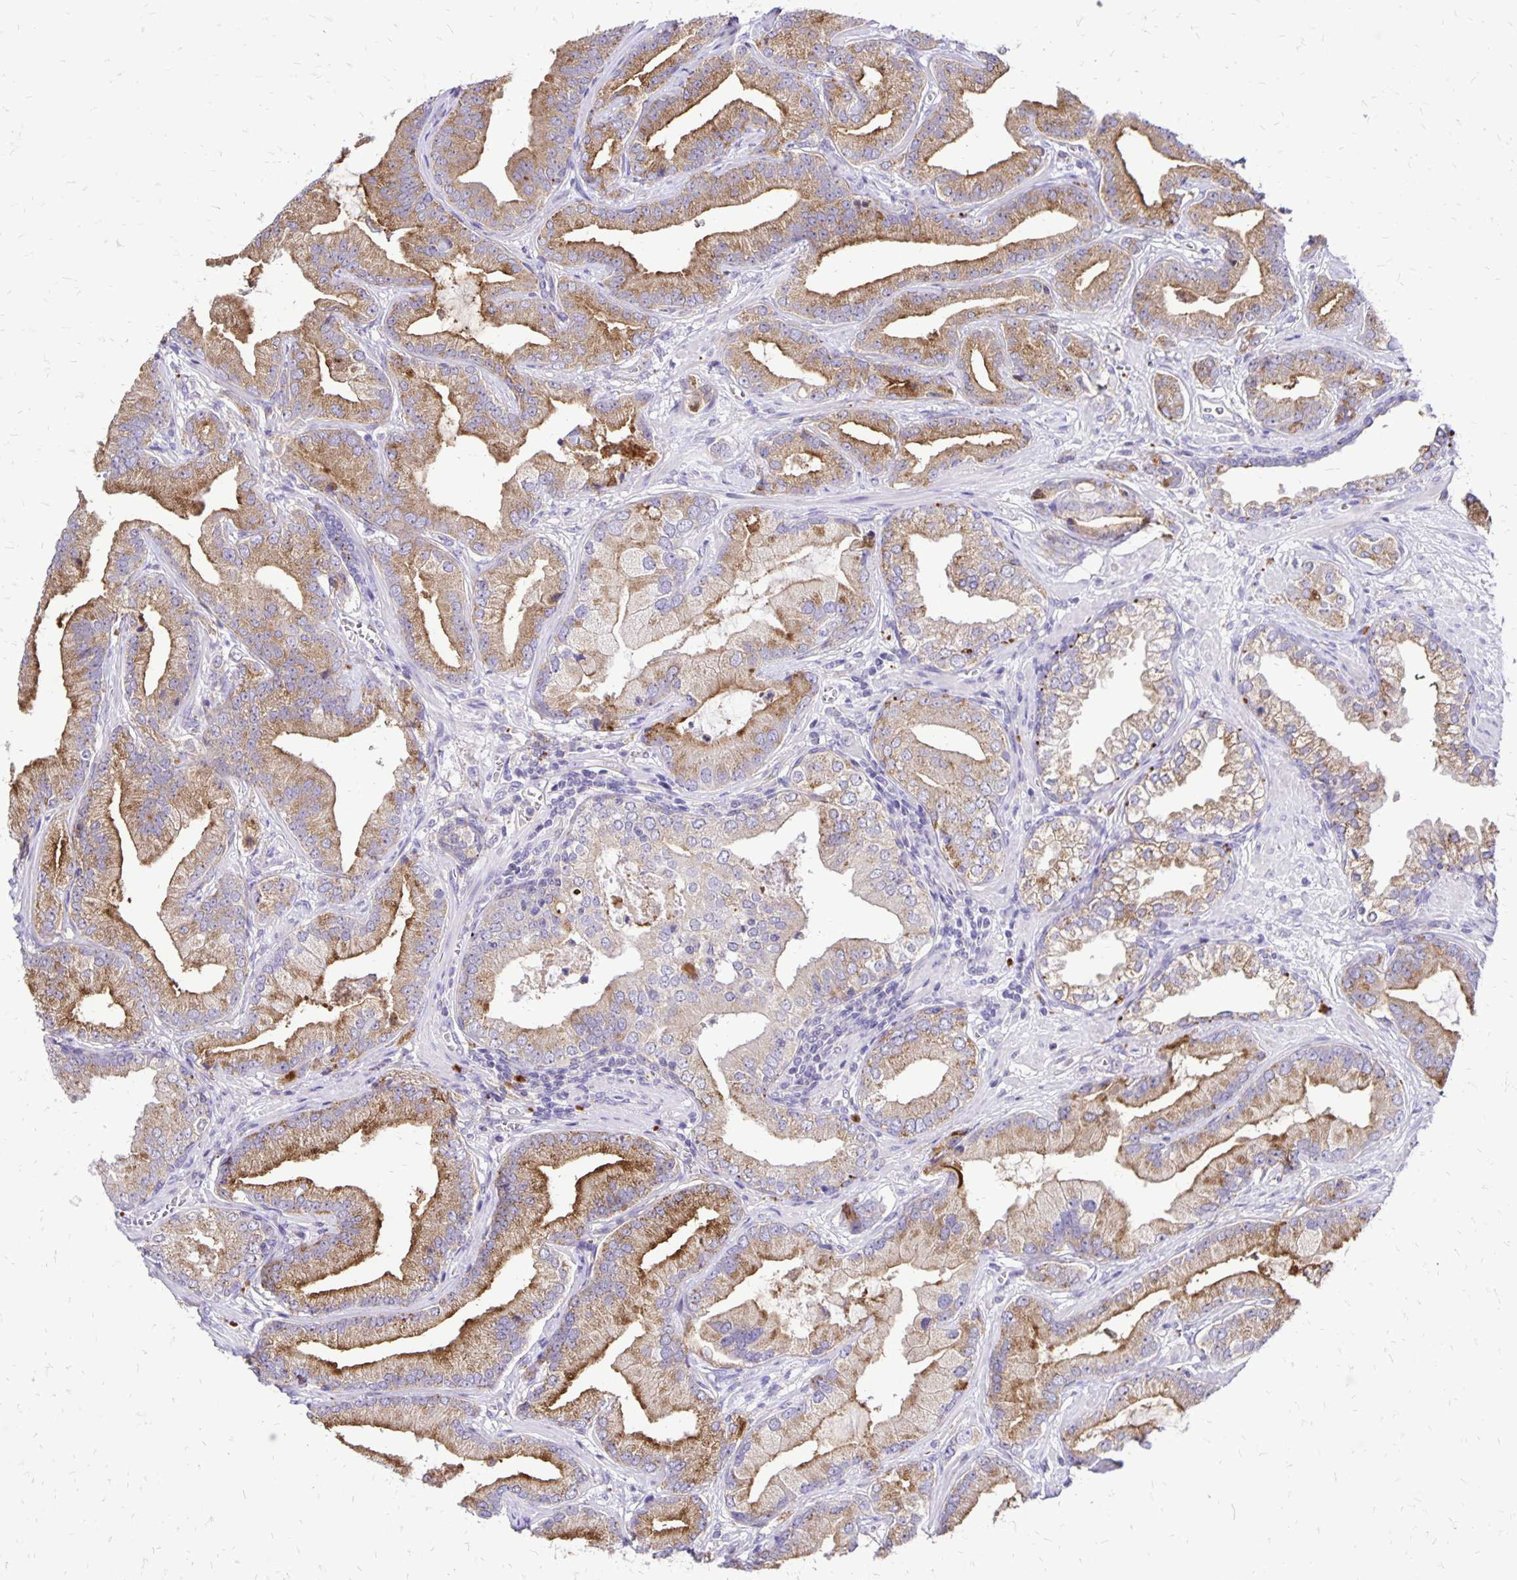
{"staining": {"intensity": "moderate", "quantity": ">75%", "location": "cytoplasmic/membranous"}, "tissue": "prostate cancer", "cell_type": "Tumor cells", "image_type": "cancer", "snomed": [{"axis": "morphology", "description": "Adenocarcinoma, Low grade"}, {"axis": "topography", "description": "Prostate"}], "caption": "Immunohistochemical staining of adenocarcinoma (low-grade) (prostate) exhibits moderate cytoplasmic/membranous protein positivity in approximately >75% of tumor cells. Nuclei are stained in blue.", "gene": "EIF5A", "patient": {"sex": "male", "age": 62}}